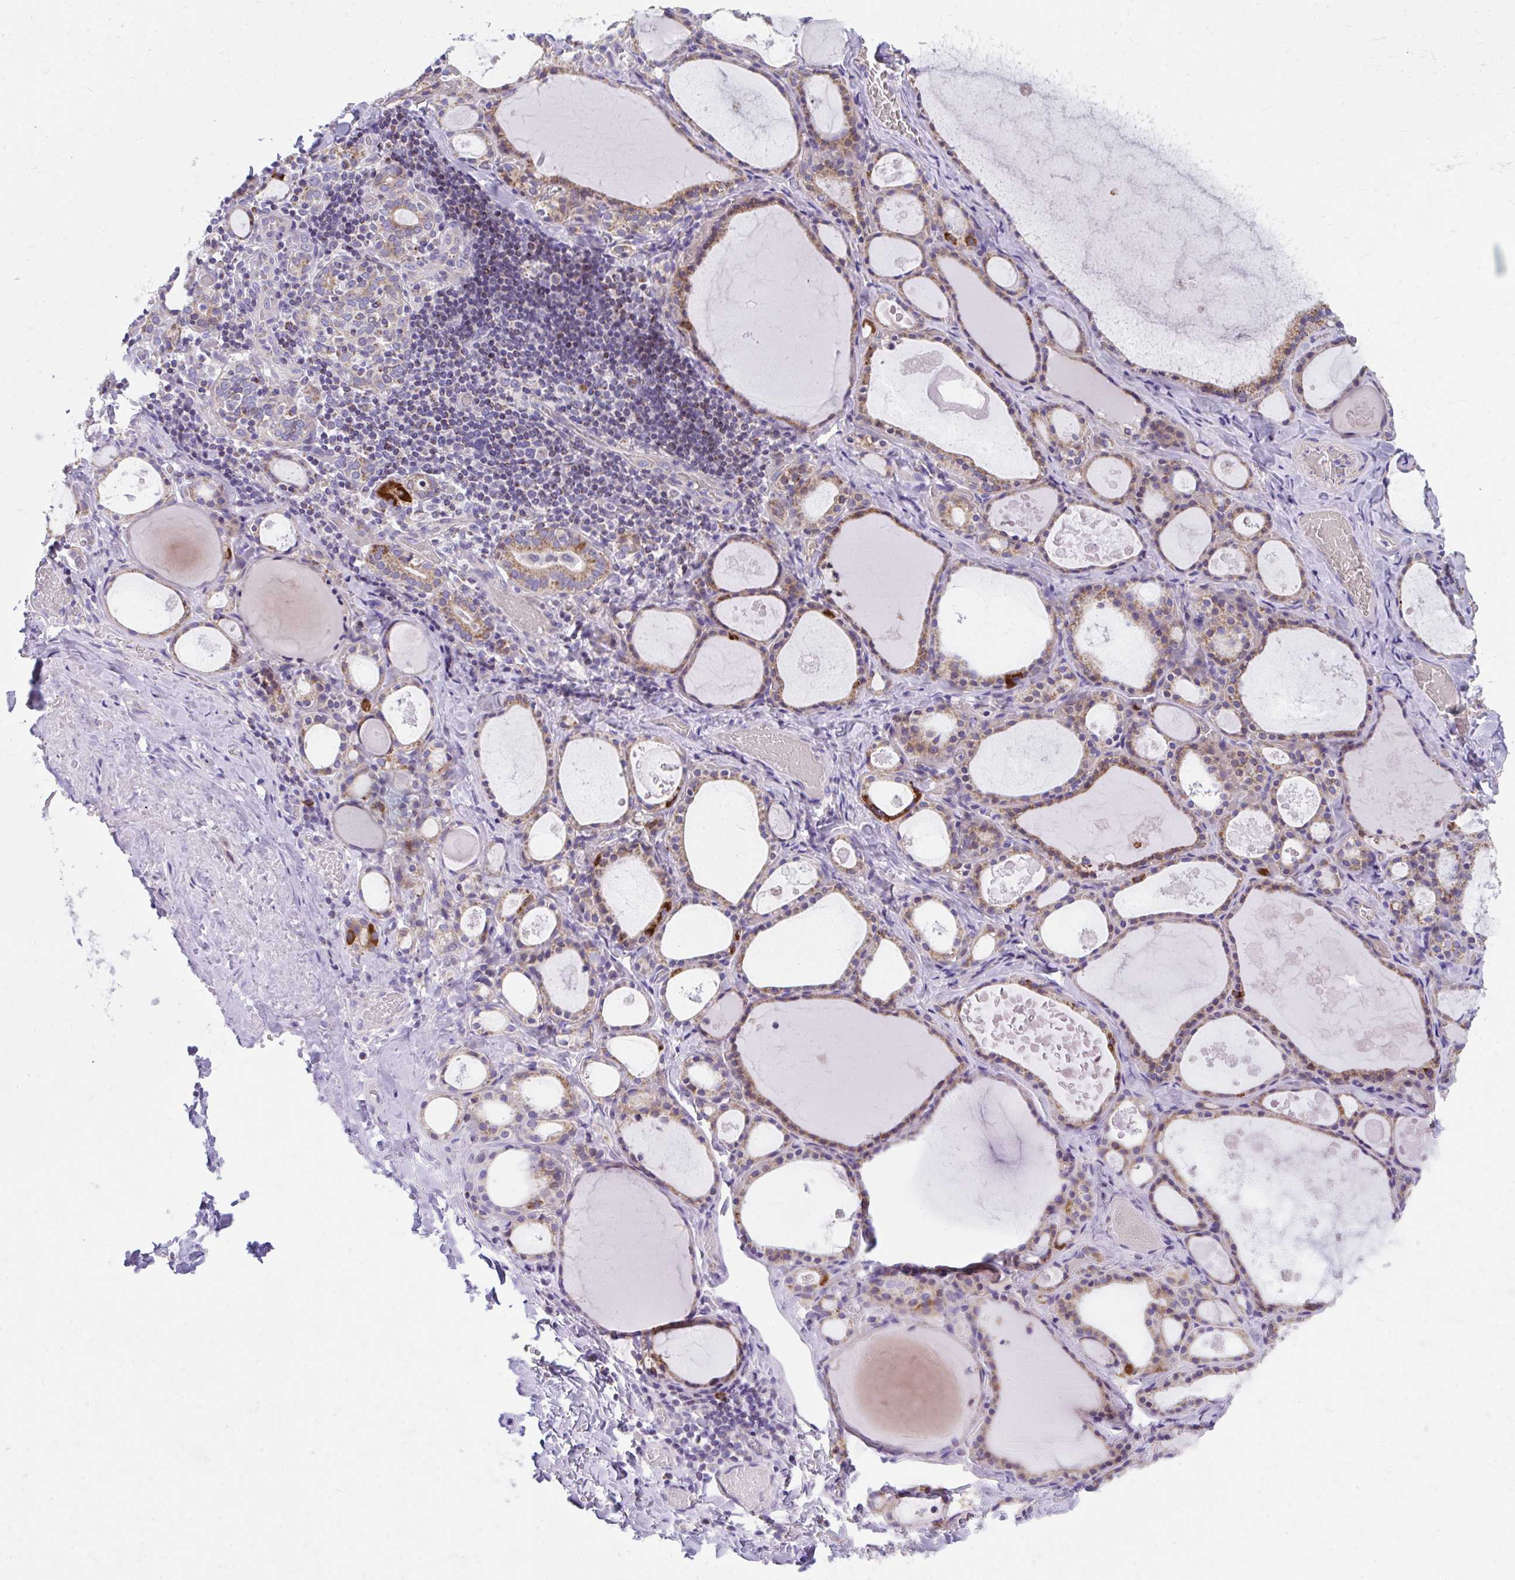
{"staining": {"intensity": "moderate", "quantity": ">75%", "location": "cytoplasmic/membranous"}, "tissue": "thyroid gland", "cell_type": "Glandular cells", "image_type": "normal", "snomed": [{"axis": "morphology", "description": "Normal tissue, NOS"}, {"axis": "topography", "description": "Thyroid gland"}], "caption": "This histopathology image exhibits IHC staining of benign thyroid gland, with medium moderate cytoplasmic/membranous staining in approximately >75% of glandular cells.", "gene": "IL37", "patient": {"sex": "male", "age": 56}}